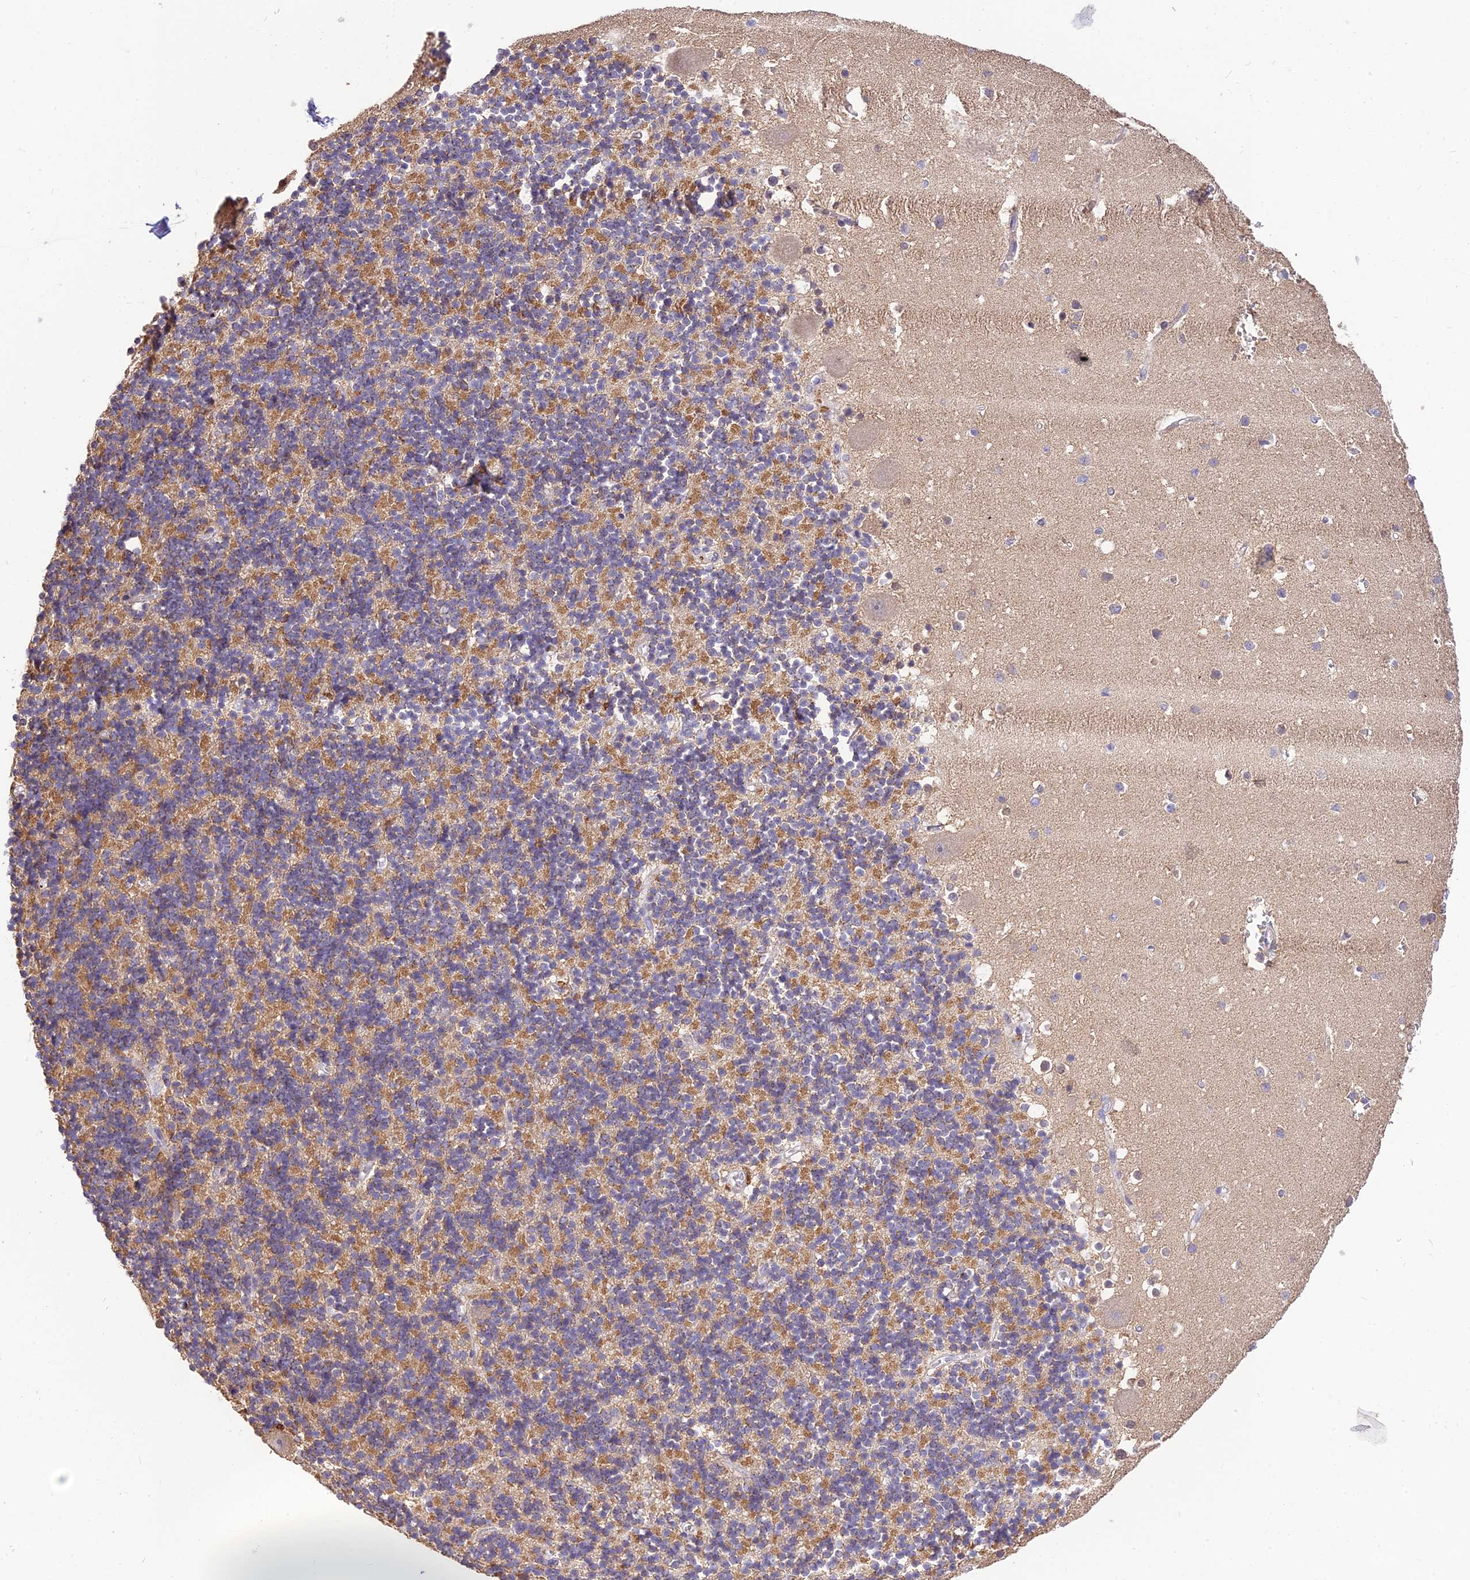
{"staining": {"intensity": "moderate", "quantity": "25%-75%", "location": "cytoplasmic/membranous"}, "tissue": "cerebellum", "cell_type": "Cells in granular layer", "image_type": "normal", "snomed": [{"axis": "morphology", "description": "Normal tissue, NOS"}, {"axis": "topography", "description": "Cerebellum"}], "caption": "Immunohistochemistry (DAB (3,3'-diaminobenzidine)) staining of benign cerebellum displays moderate cytoplasmic/membranous protein staining in approximately 25%-75% of cells in granular layer. (DAB IHC, brown staining for protein, blue staining for nuclei).", "gene": "SDHD", "patient": {"sex": "male", "age": 54}}